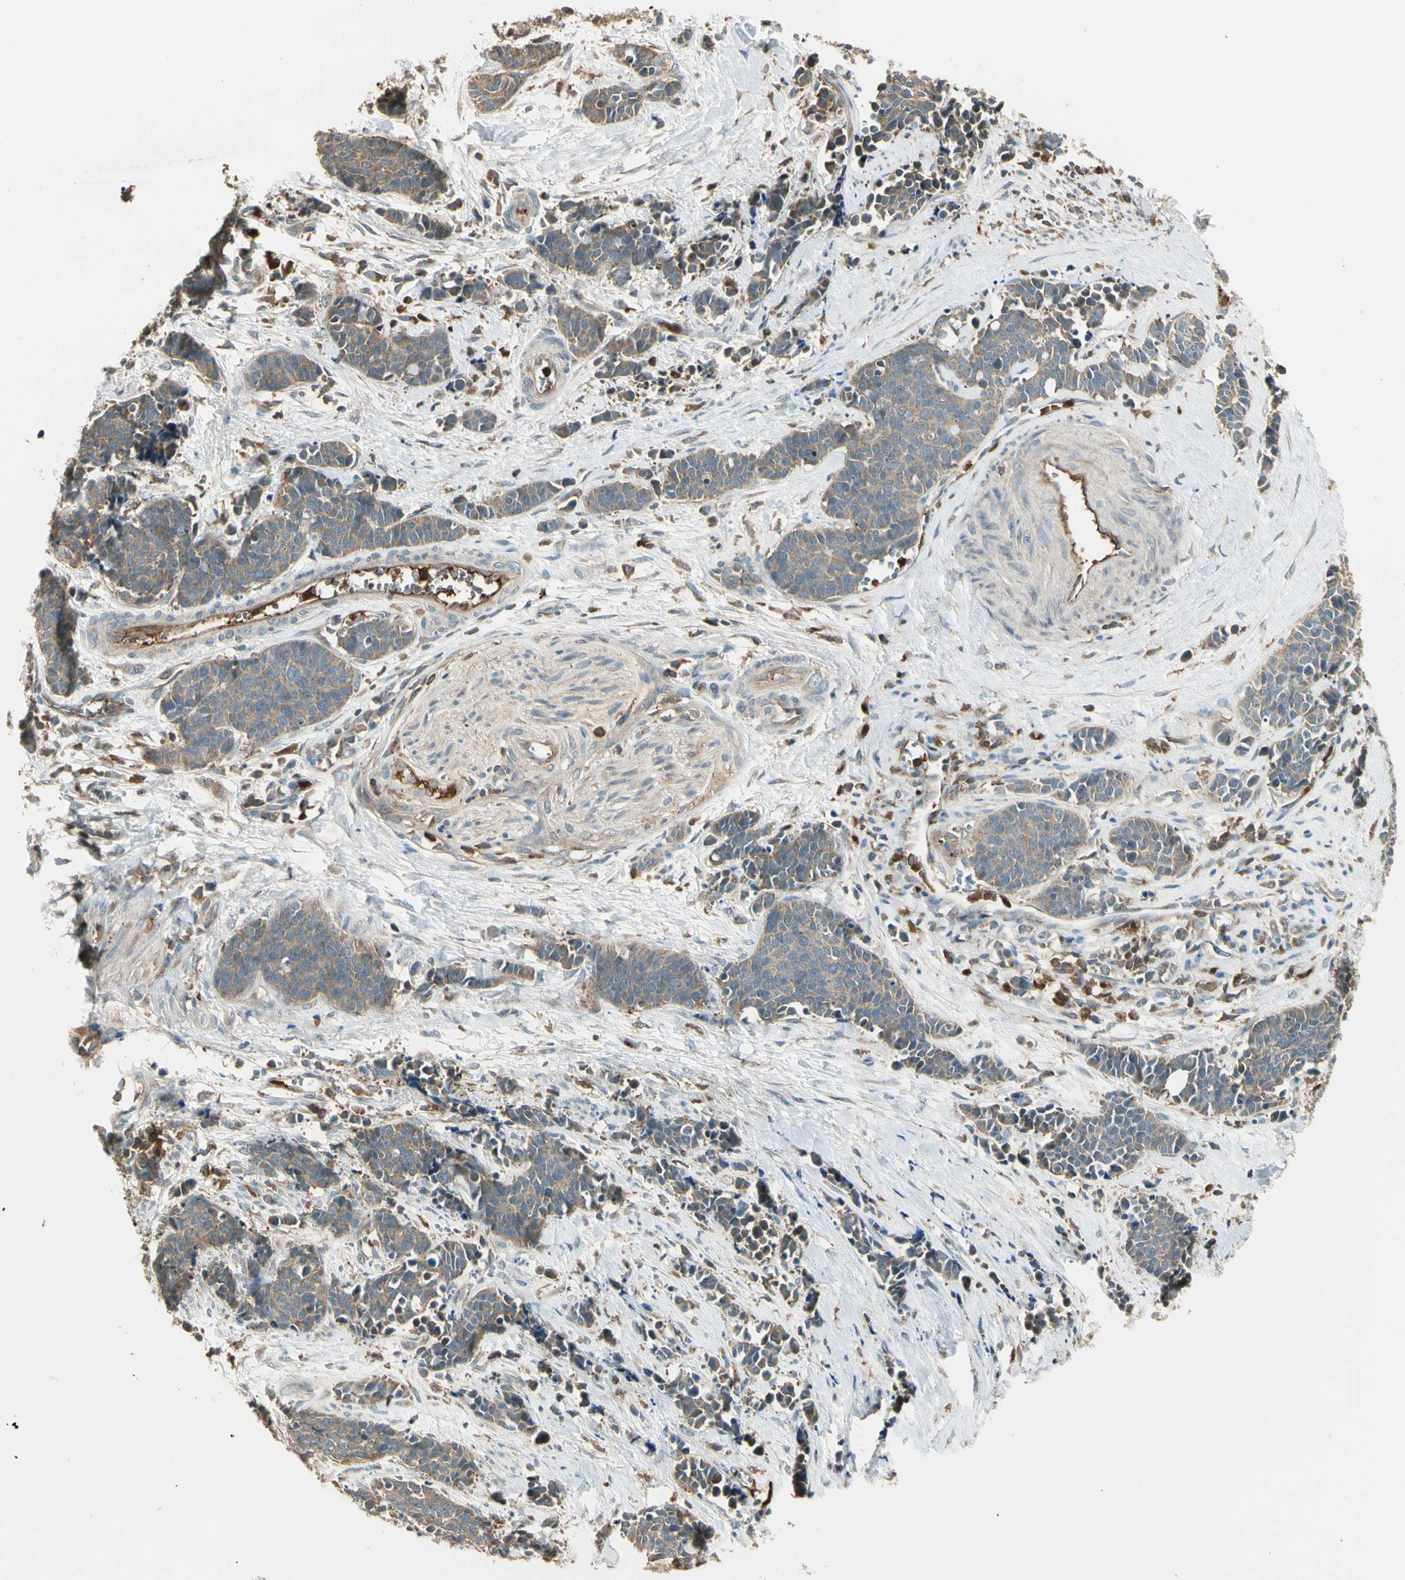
{"staining": {"intensity": "weak", "quantity": ">75%", "location": "cytoplasmic/membranous"}, "tissue": "cervical cancer", "cell_type": "Tumor cells", "image_type": "cancer", "snomed": [{"axis": "morphology", "description": "Squamous cell carcinoma, NOS"}, {"axis": "topography", "description": "Cervix"}], "caption": "Tumor cells demonstrate low levels of weak cytoplasmic/membranous positivity in approximately >75% of cells in human cervical cancer. The protein of interest is stained brown, and the nuclei are stained in blue (DAB IHC with brightfield microscopy, high magnification).", "gene": "STX11", "patient": {"sex": "female", "age": 35}}